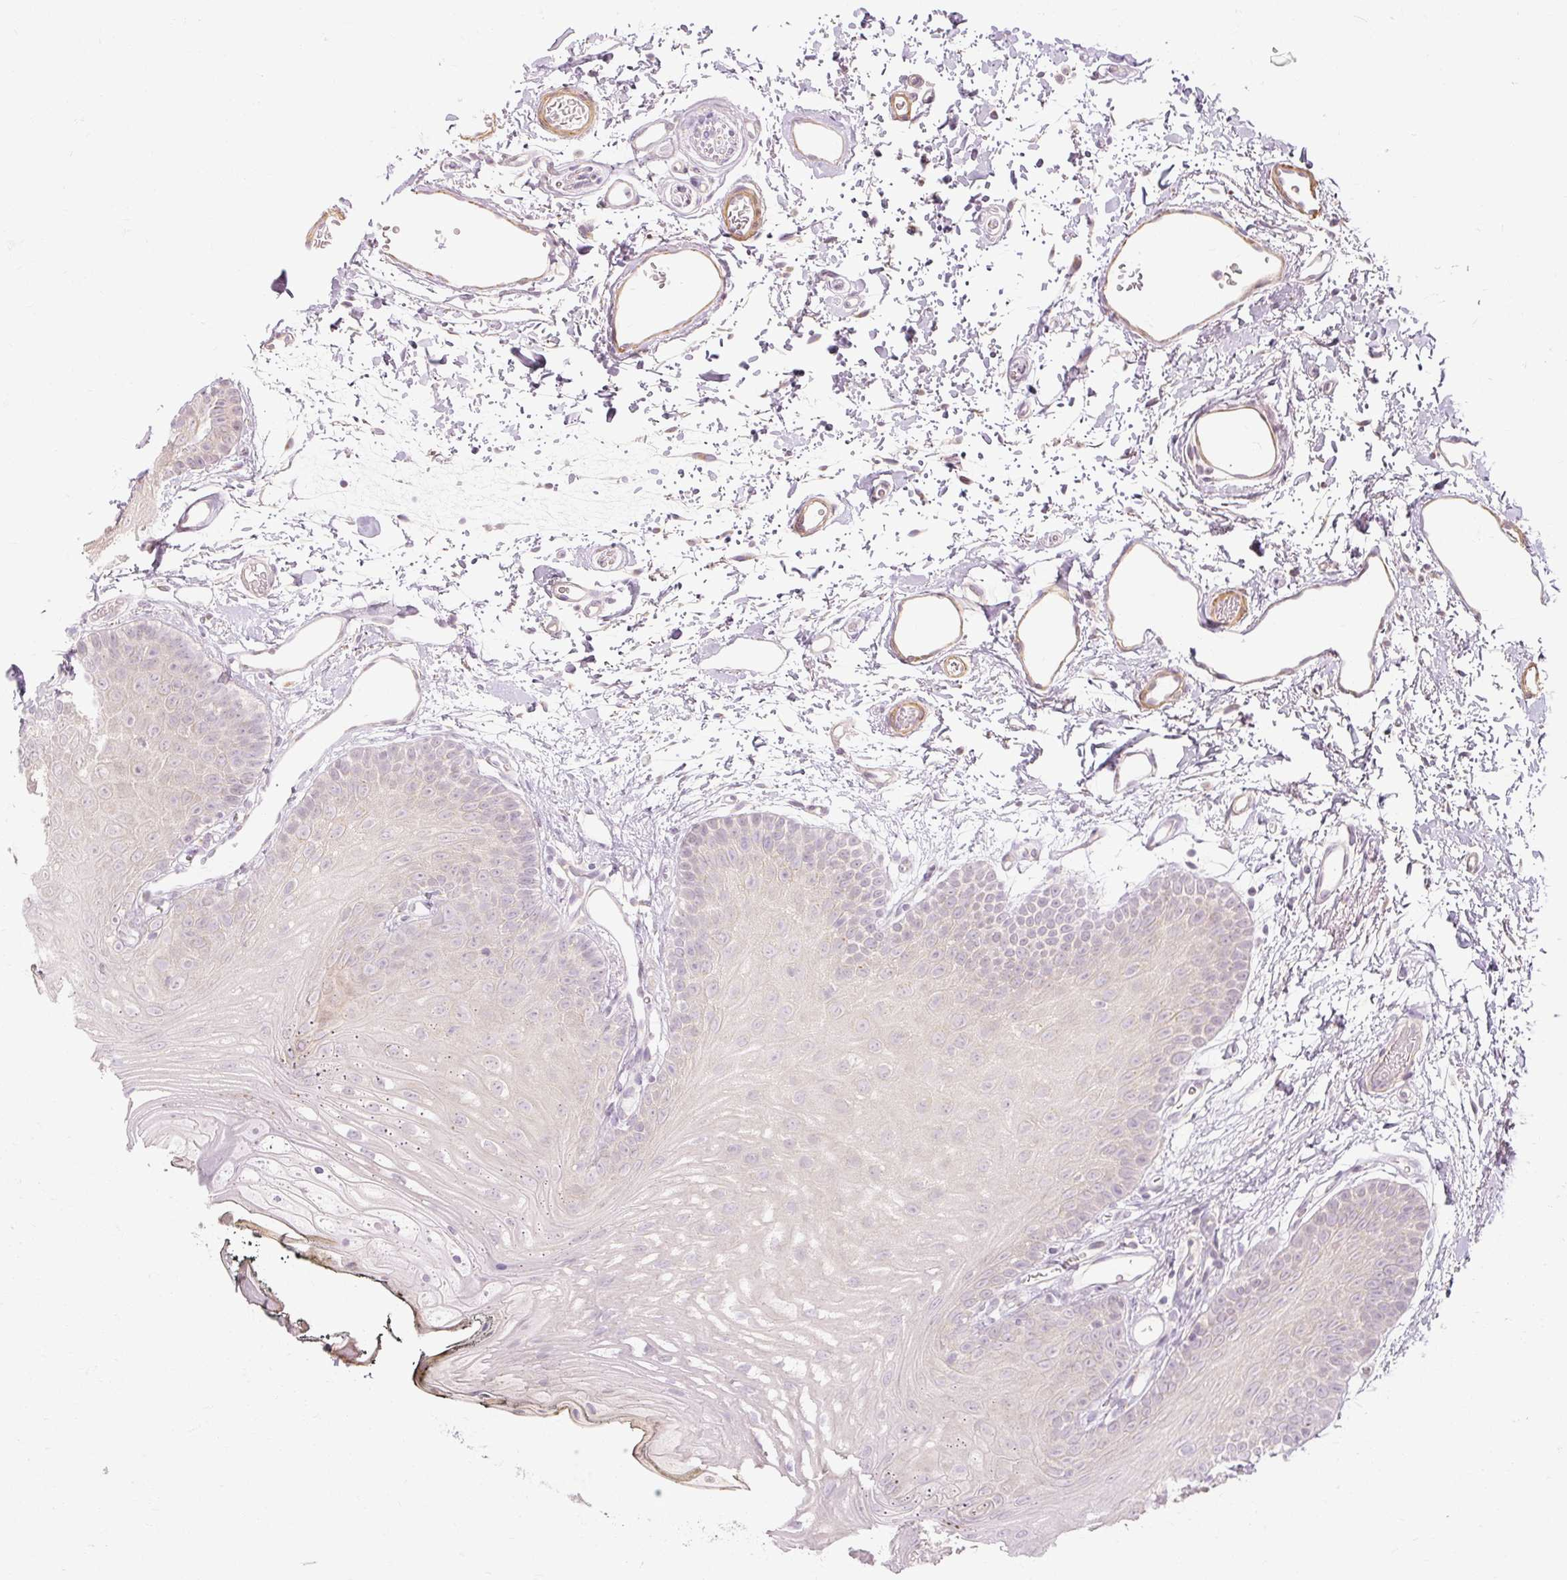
{"staining": {"intensity": "negative", "quantity": "none", "location": "none"}, "tissue": "oral mucosa", "cell_type": "Squamous epithelial cells", "image_type": "normal", "snomed": [{"axis": "morphology", "description": "Normal tissue, NOS"}, {"axis": "morphology", "description": "Squamous cell carcinoma, NOS"}, {"axis": "topography", "description": "Oral tissue"}, {"axis": "topography", "description": "Head-Neck"}], "caption": "Squamous epithelial cells are negative for brown protein staining in benign oral mucosa. The staining is performed using DAB (3,3'-diaminobenzidine) brown chromogen with nuclei counter-stained in using hematoxylin.", "gene": "CAPN3", "patient": {"sex": "female", "age": 81}}